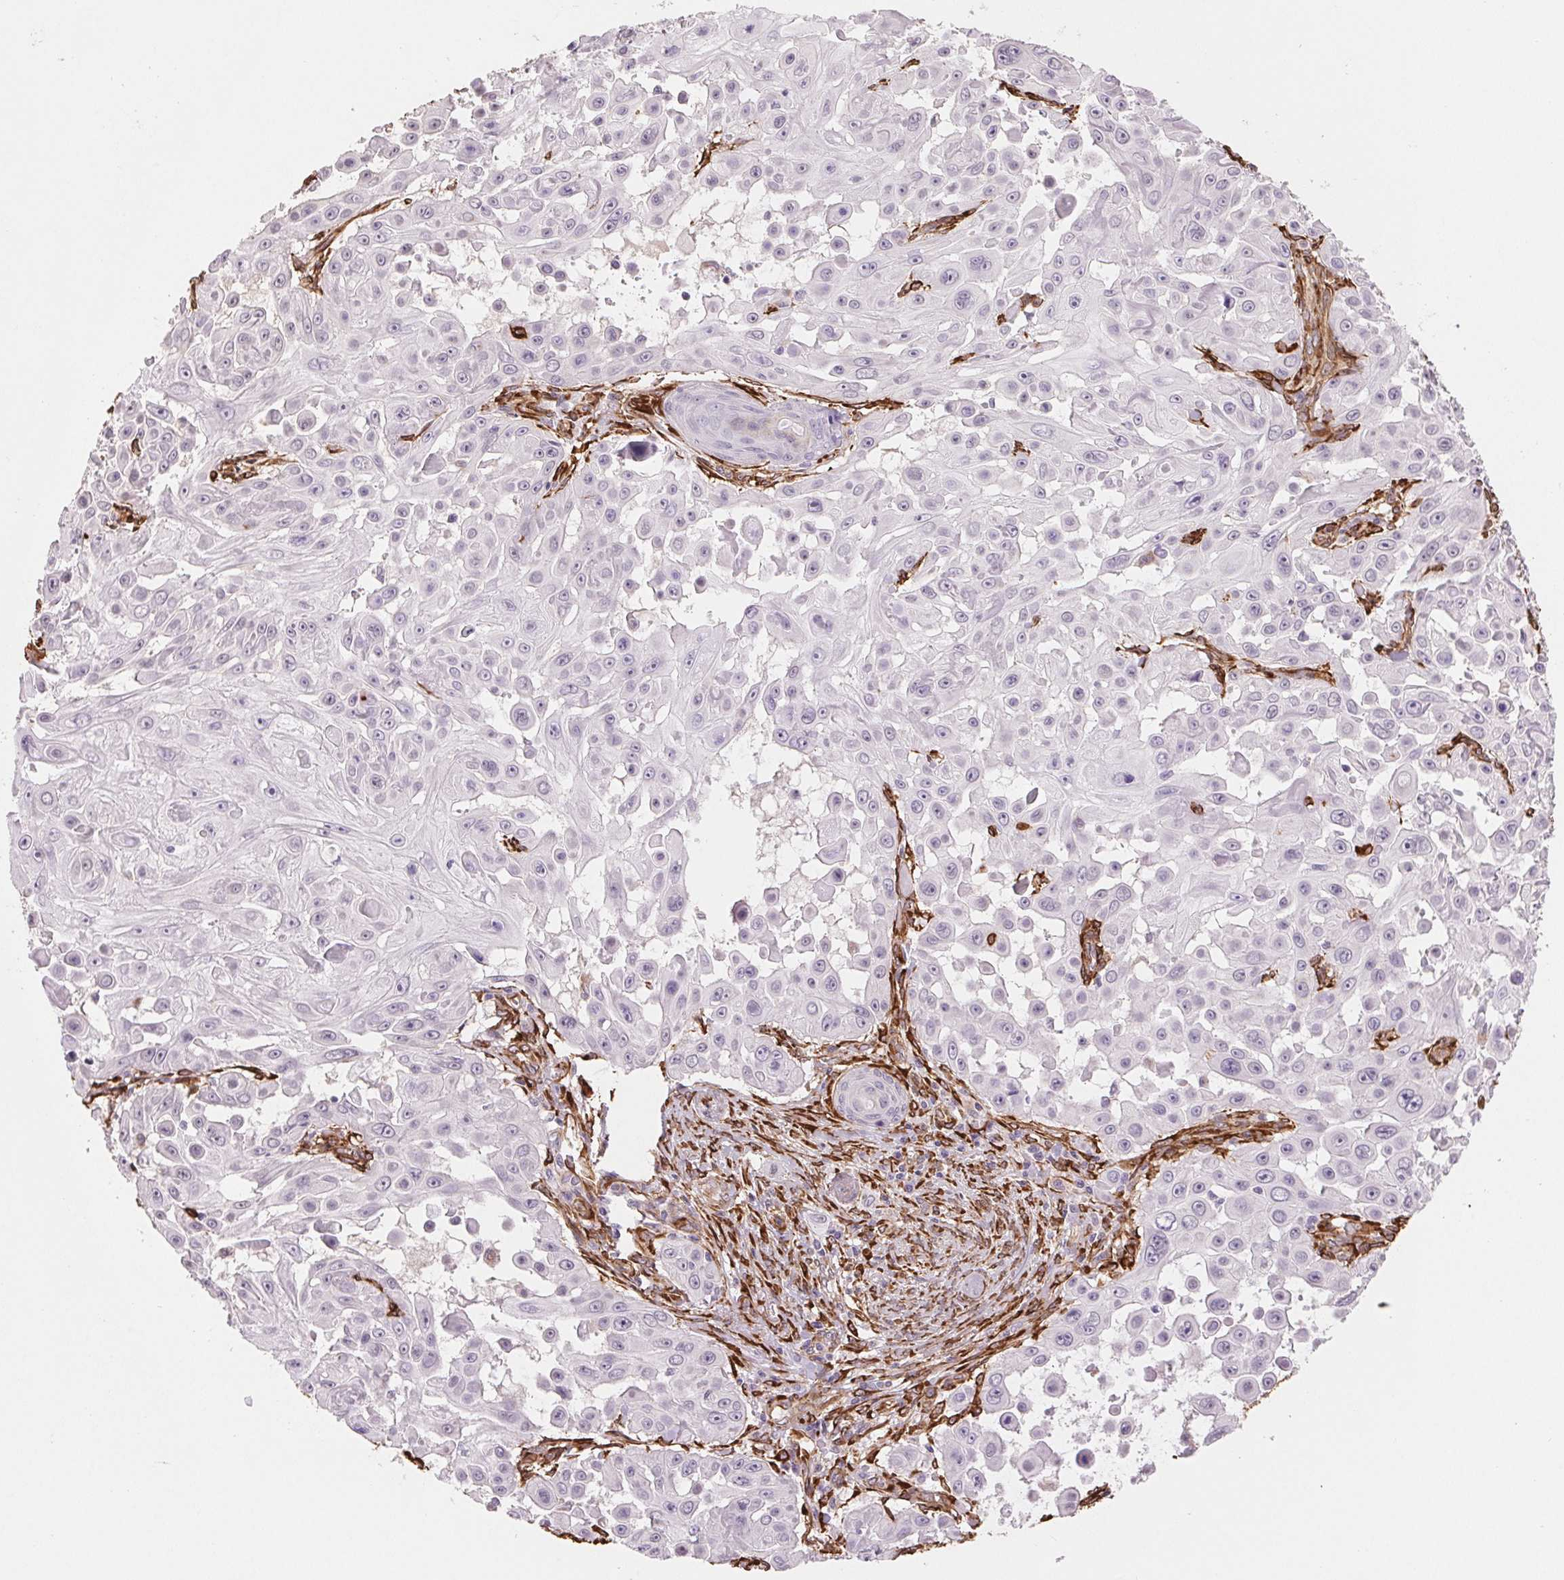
{"staining": {"intensity": "negative", "quantity": "none", "location": "none"}, "tissue": "skin cancer", "cell_type": "Tumor cells", "image_type": "cancer", "snomed": [{"axis": "morphology", "description": "Squamous cell carcinoma, NOS"}, {"axis": "topography", "description": "Skin"}], "caption": "DAB immunohistochemical staining of human skin cancer demonstrates no significant expression in tumor cells.", "gene": "FKBP10", "patient": {"sex": "male", "age": 91}}